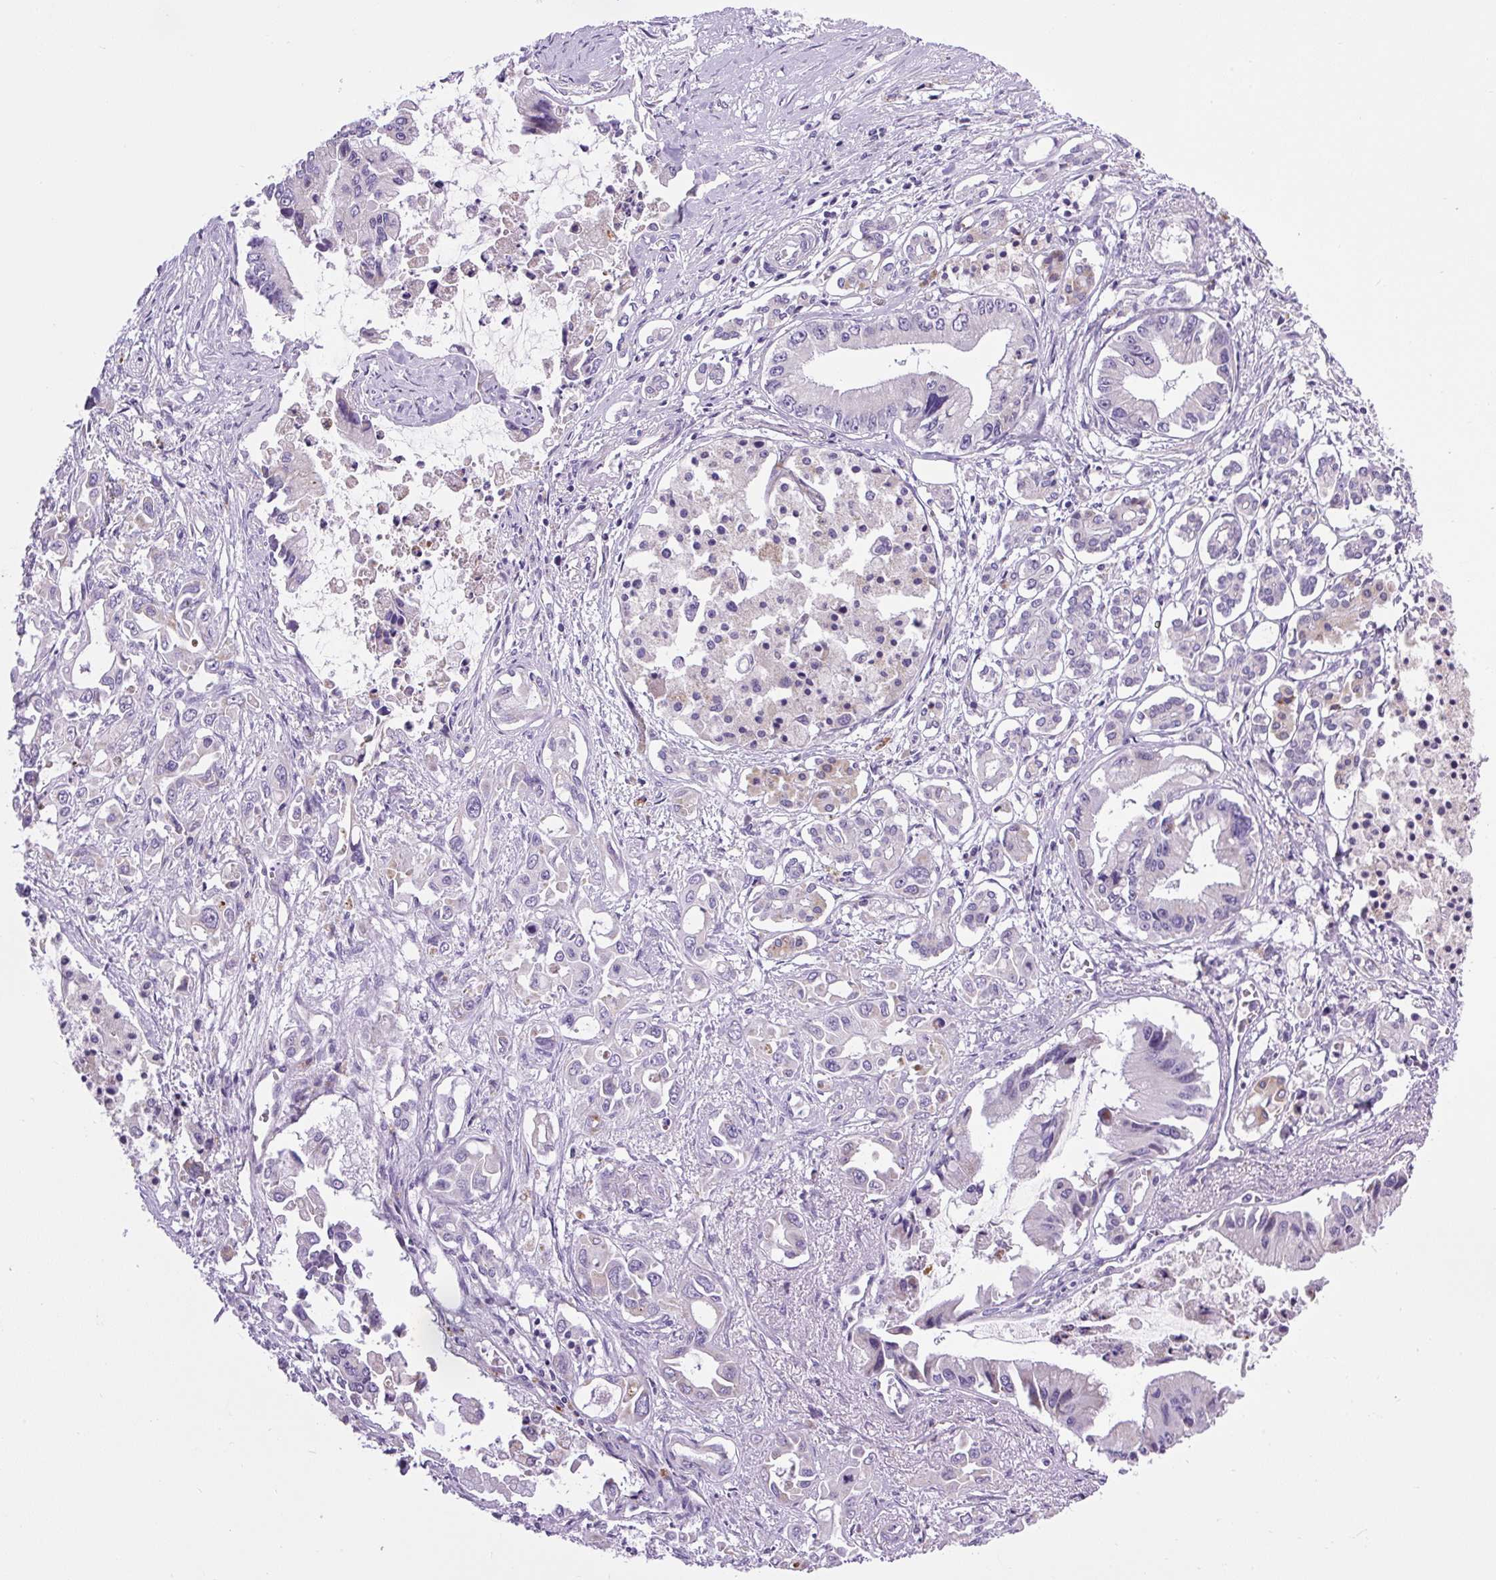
{"staining": {"intensity": "negative", "quantity": "none", "location": "none"}, "tissue": "pancreatic cancer", "cell_type": "Tumor cells", "image_type": "cancer", "snomed": [{"axis": "morphology", "description": "Adenocarcinoma, NOS"}, {"axis": "topography", "description": "Pancreas"}], "caption": "DAB immunohistochemical staining of human pancreatic adenocarcinoma shows no significant staining in tumor cells.", "gene": "RNASE10", "patient": {"sex": "male", "age": 84}}